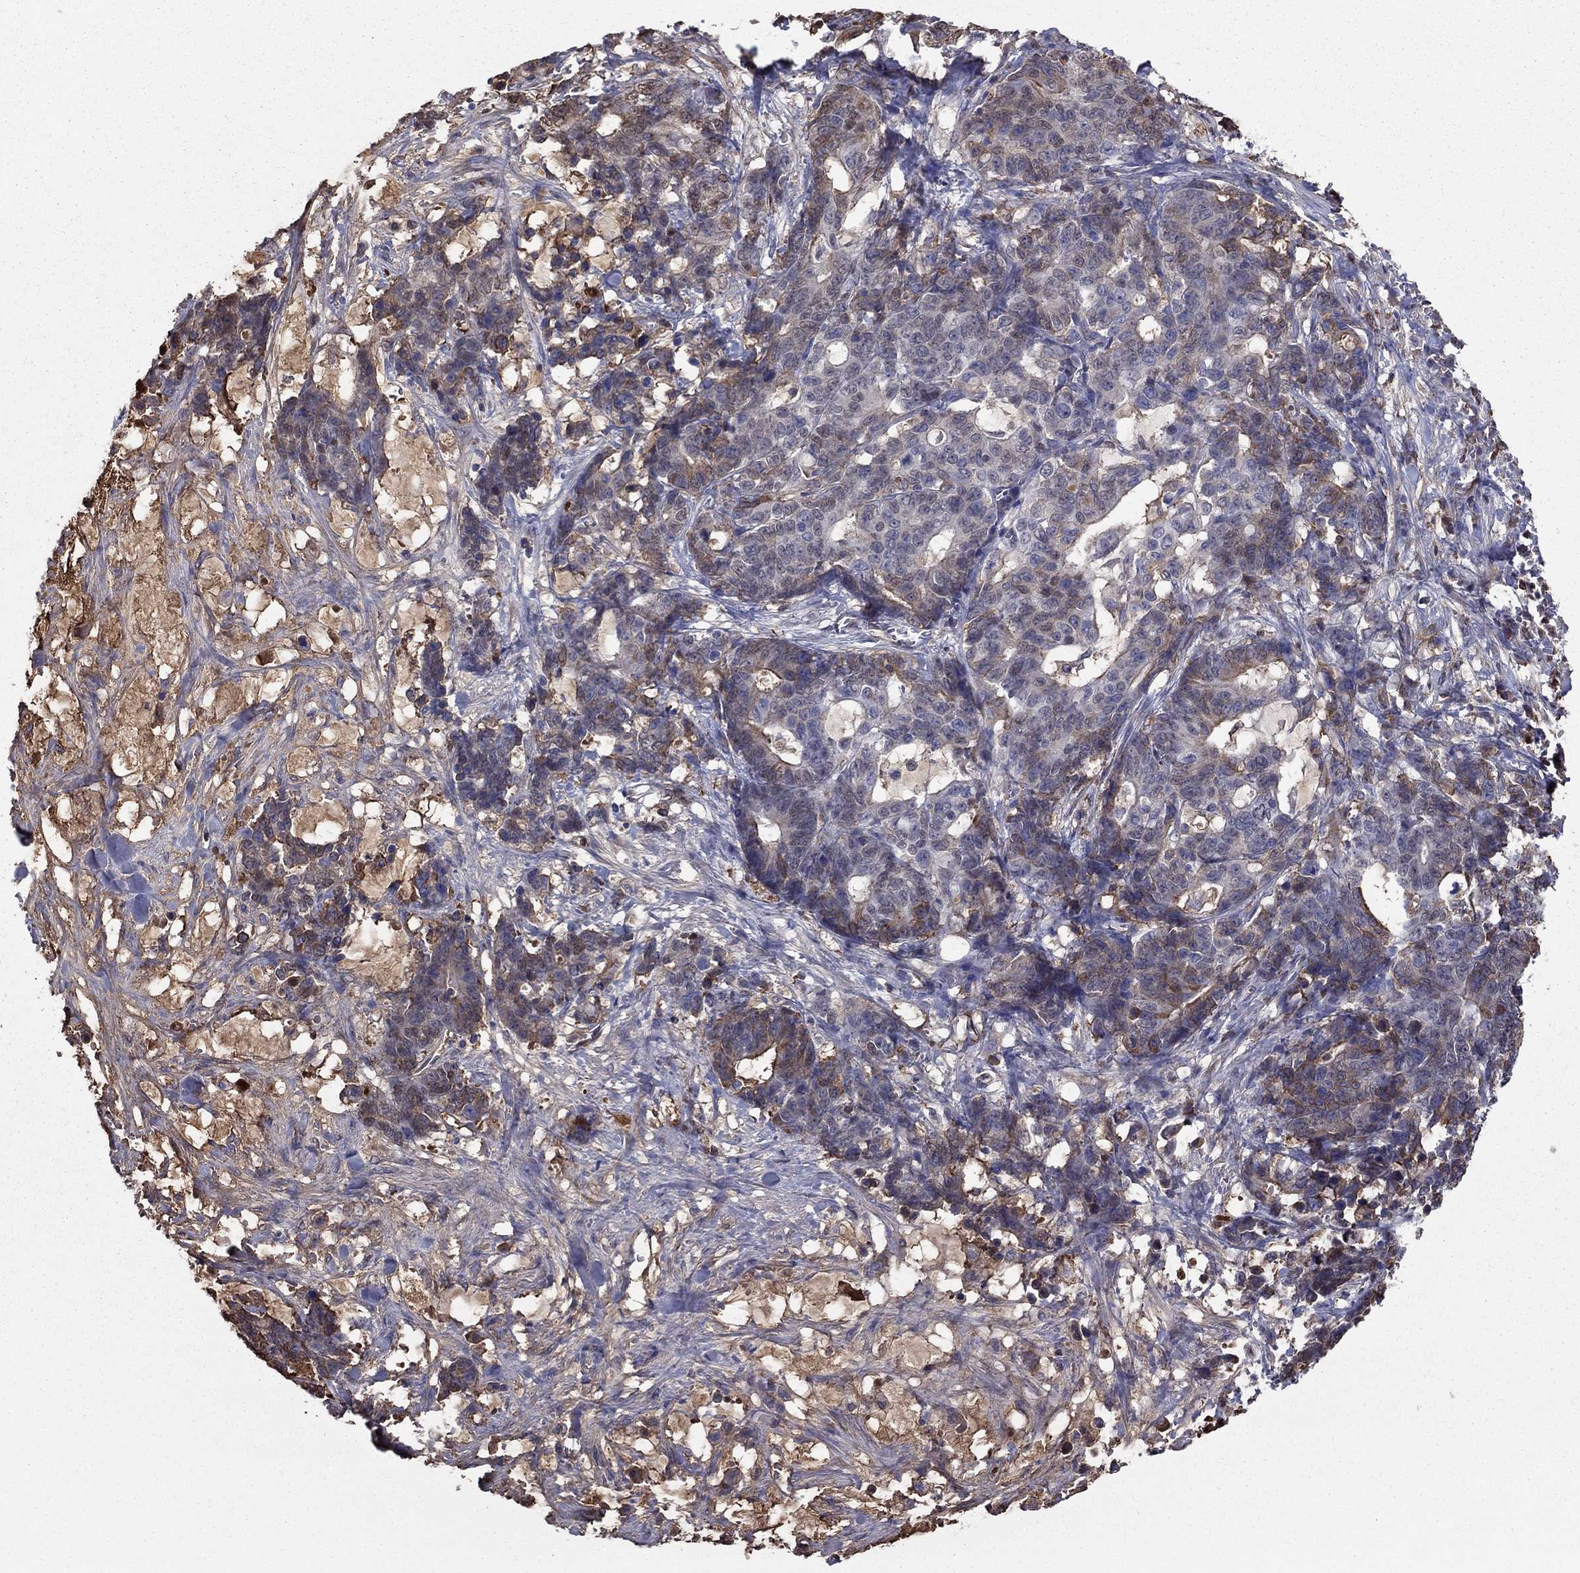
{"staining": {"intensity": "strong", "quantity": "<25%", "location": "cytoplasmic/membranous"}, "tissue": "stomach cancer", "cell_type": "Tumor cells", "image_type": "cancer", "snomed": [{"axis": "morphology", "description": "Normal tissue, NOS"}, {"axis": "morphology", "description": "Adenocarcinoma, NOS"}, {"axis": "topography", "description": "Stomach"}], "caption": "Human stomach adenocarcinoma stained with a brown dye reveals strong cytoplasmic/membranous positive staining in about <25% of tumor cells.", "gene": "HPX", "patient": {"sex": "female", "age": 64}}